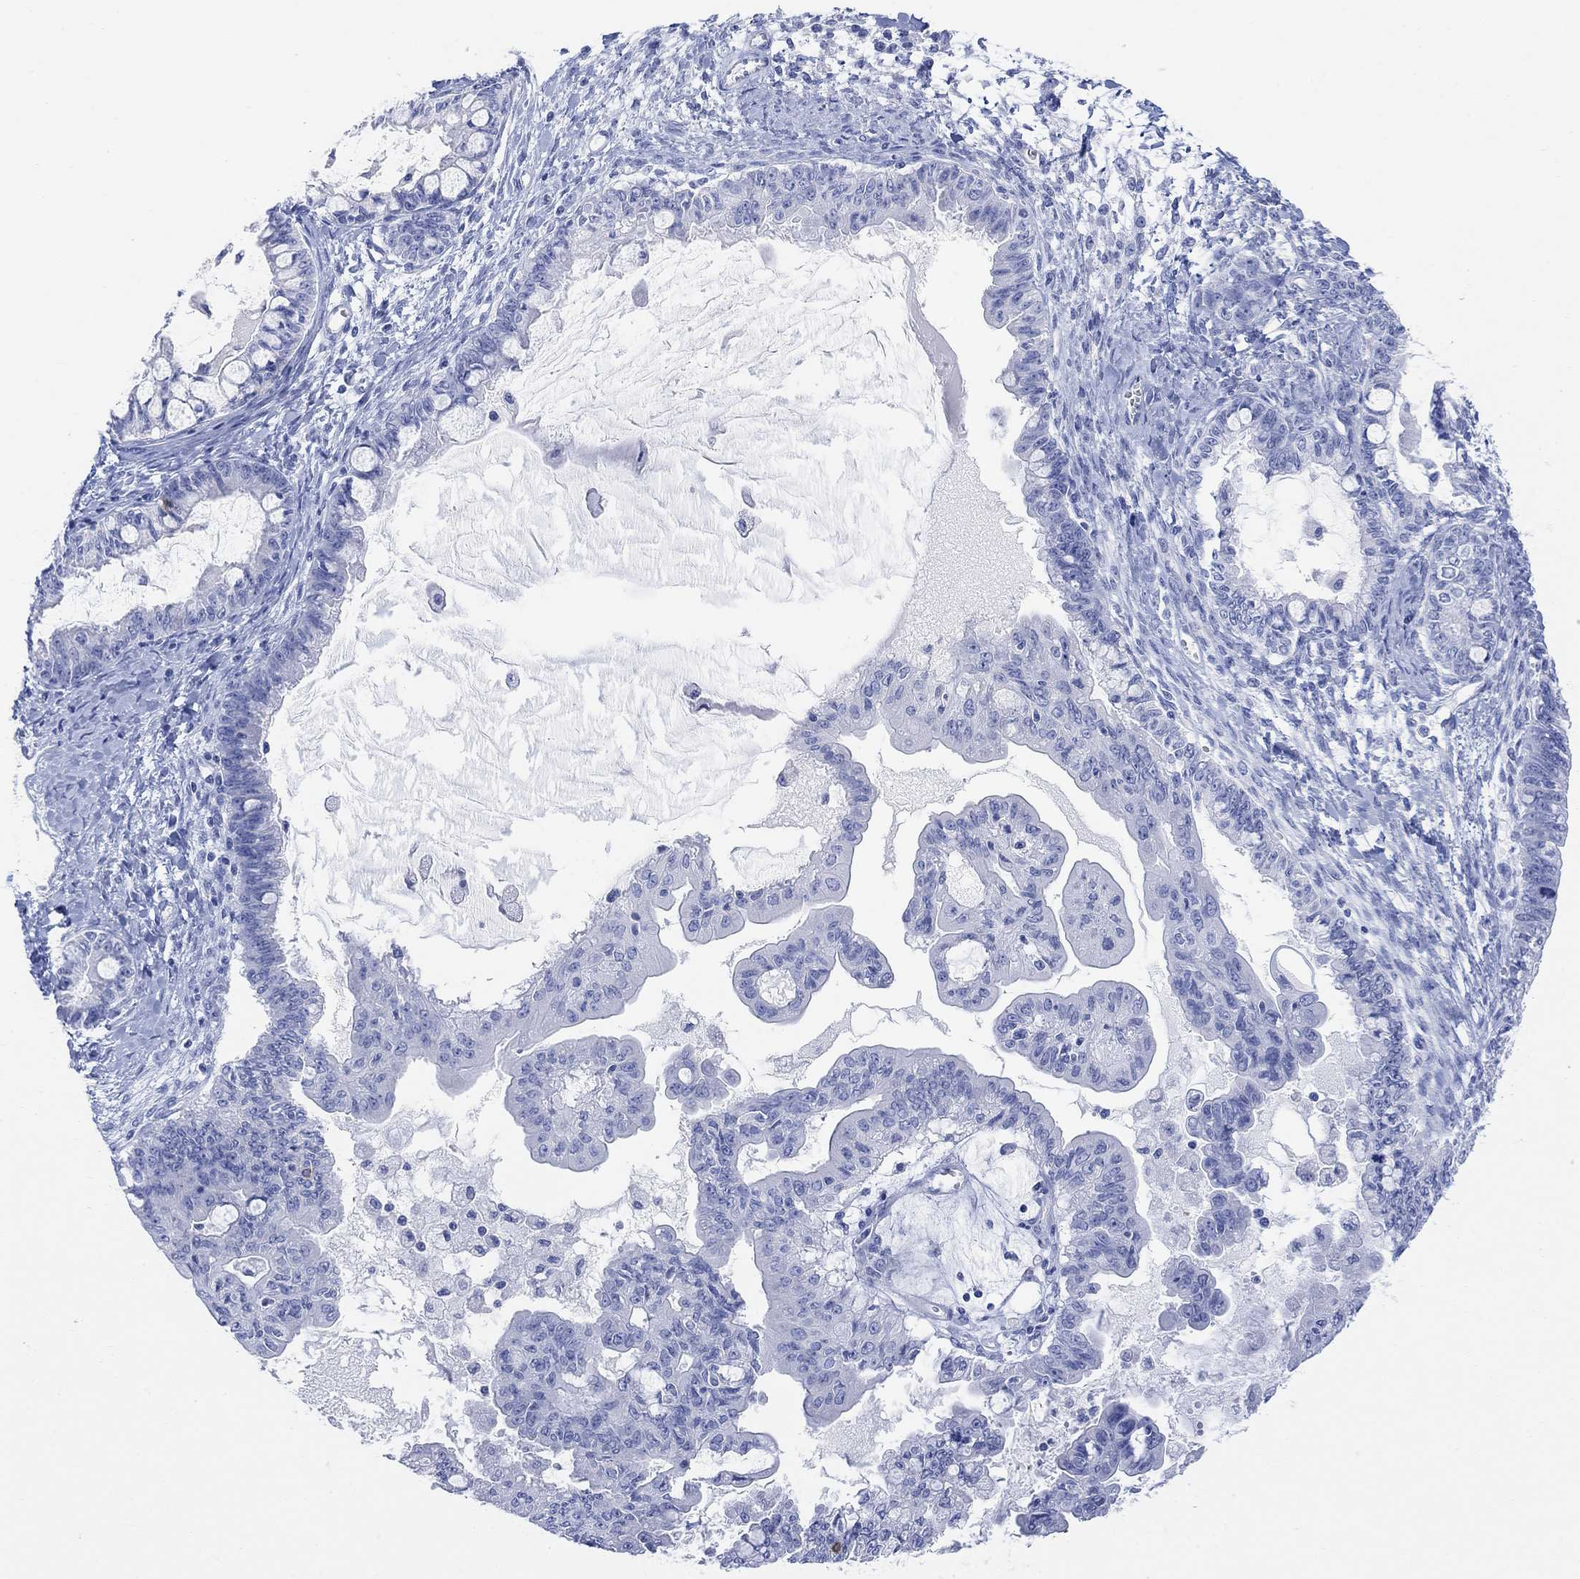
{"staining": {"intensity": "negative", "quantity": "none", "location": "none"}, "tissue": "ovarian cancer", "cell_type": "Tumor cells", "image_type": "cancer", "snomed": [{"axis": "morphology", "description": "Cystadenocarcinoma, mucinous, NOS"}, {"axis": "topography", "description": "Ovary"}], "caption": "This image is of ovarian mucinous cystadenocarcinoma stained with IHC to label a protein in brown with the nuclei are counter-stained blue. There is no expression in tumor cells.", "gene": "GNG13", "patient": {"sex": "female", "age": 63}}